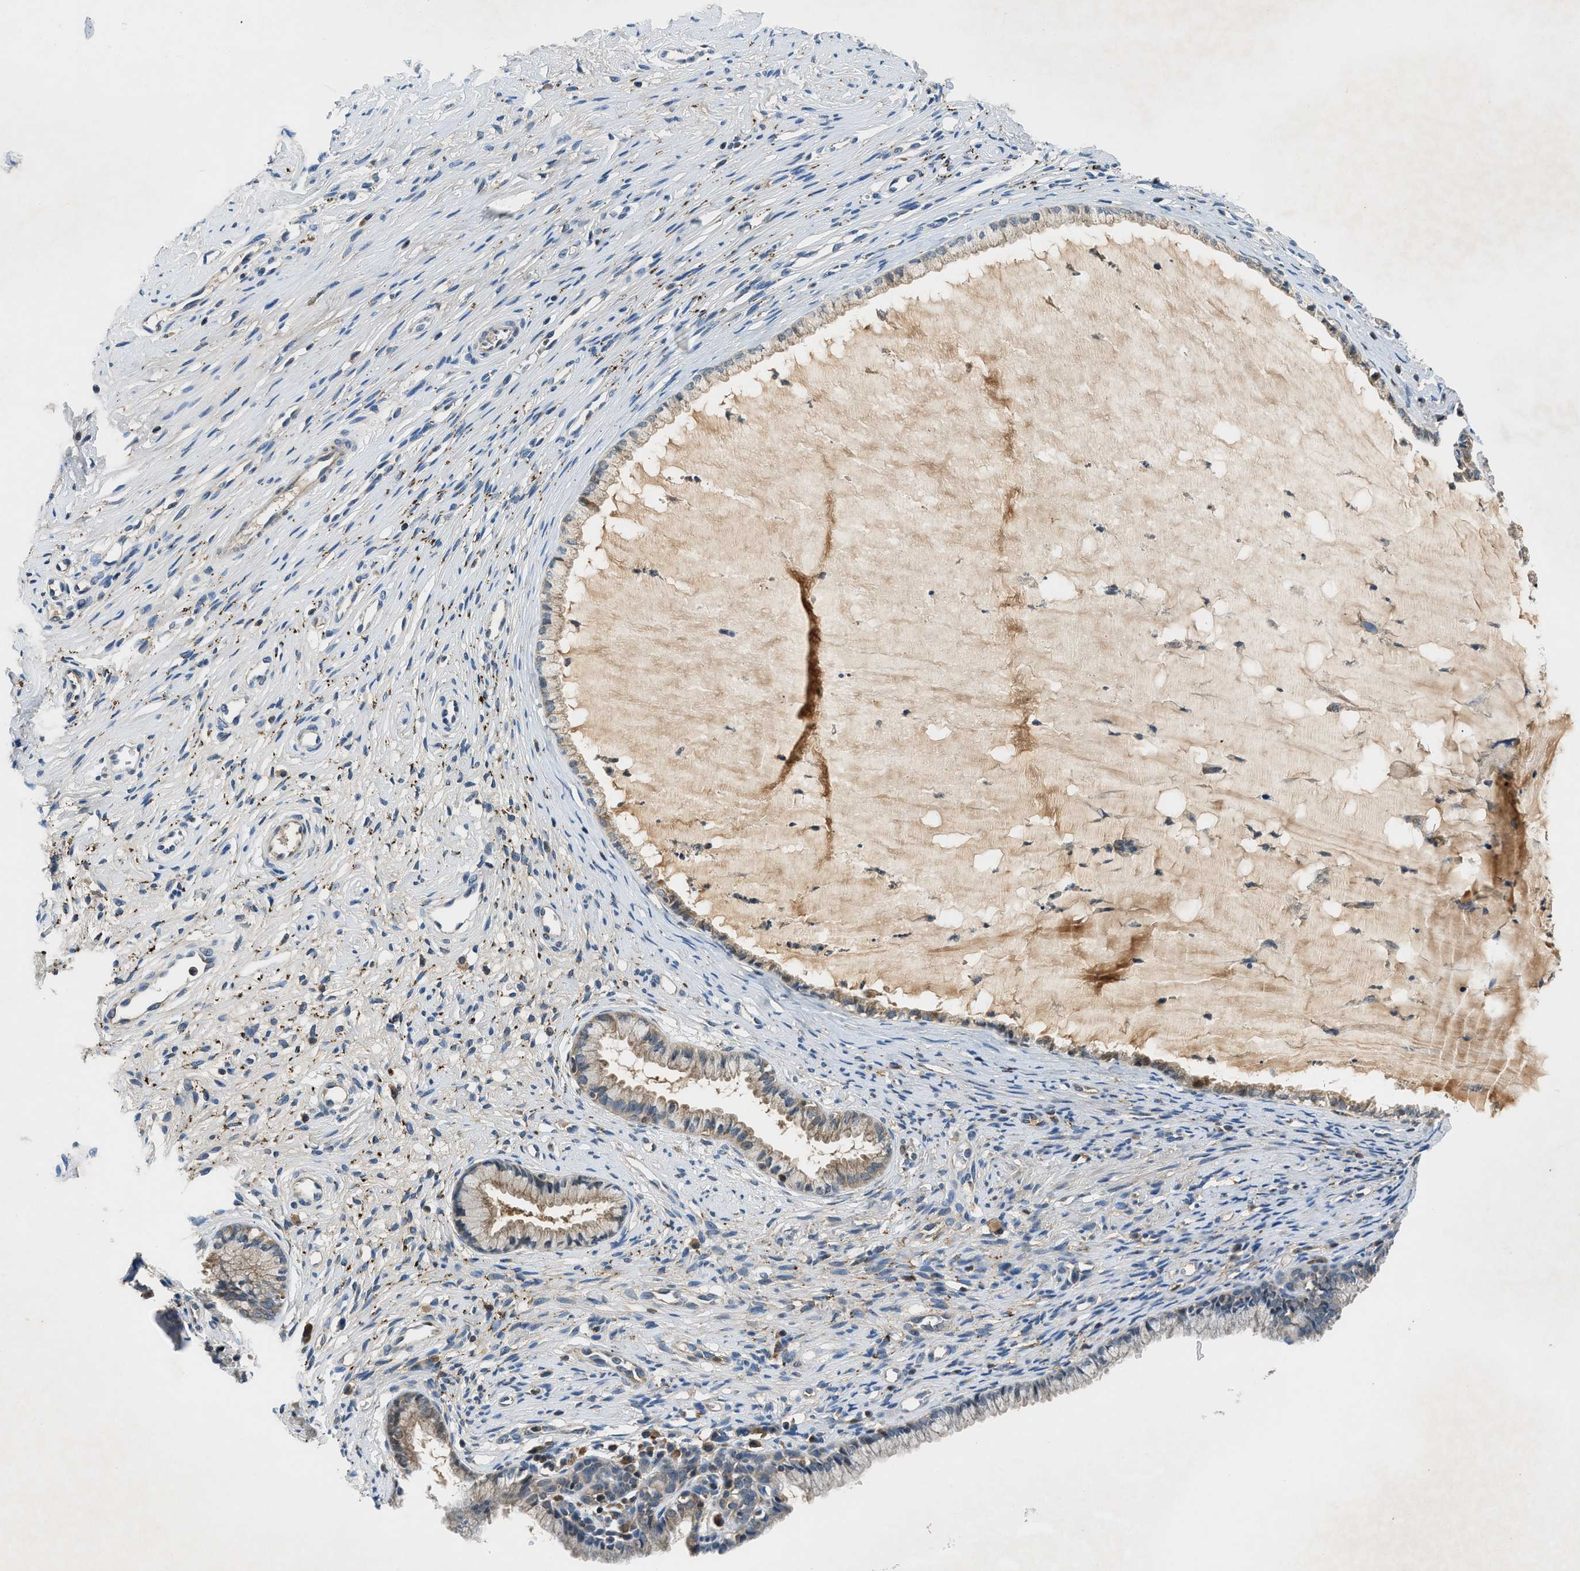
{"staining": {"intensity": "weak", "quantity": "25%-75%", "location": "cytoplasmic/membranous"}, "tissue": "cervix", "cell_type": "Glandular cells", "image_type": "normal", "snomed": [{"axis": "morphology", "description": "Normal tissue, NOS"}, {"axis": "topography", "description": "Cervix"}], "caption": "Cervix stained with immunohistochemistry (IHC) exhibits weak cytoplasmic/membranous staining in about 25%-75% of glandular cells.", "gene": "PAFAH2", "patient": {"sex": "female", "age": 77}}